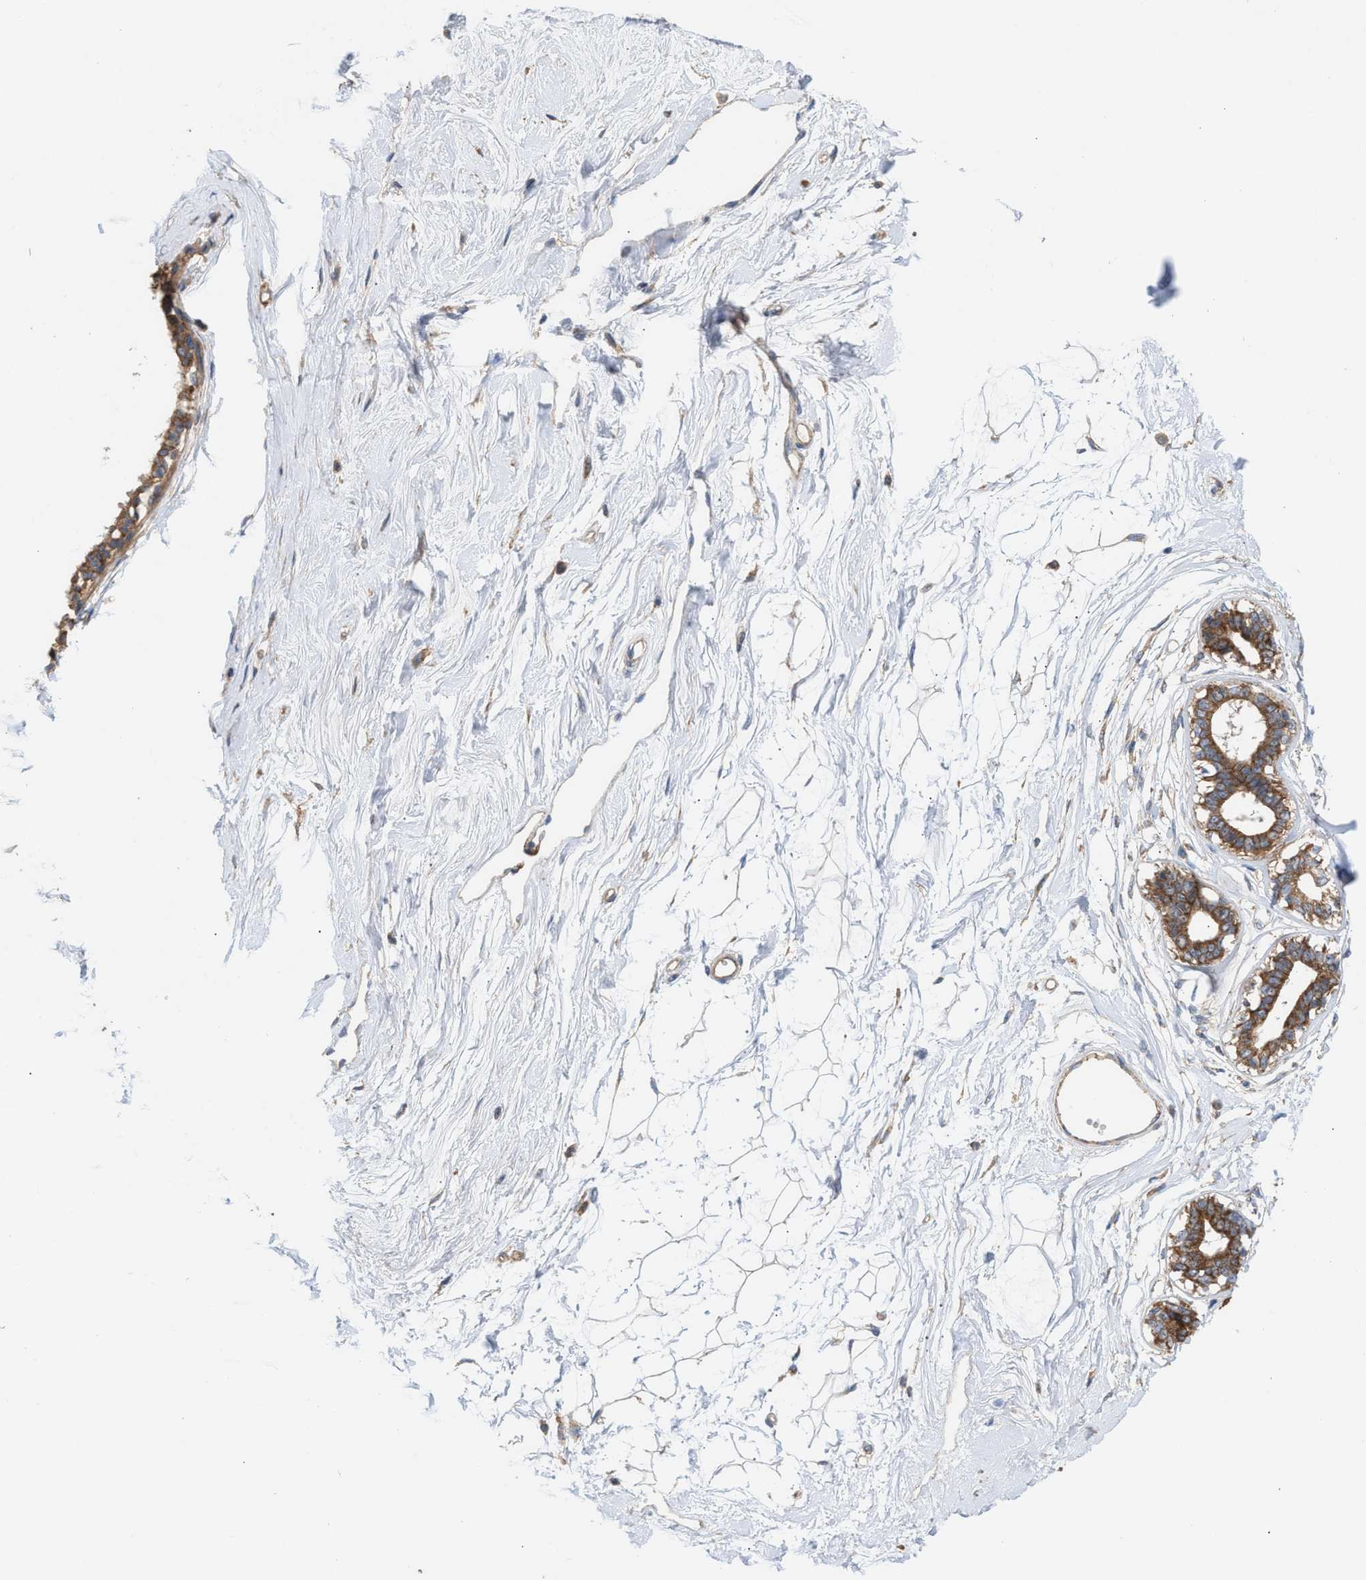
{"staining": {"intensity": "negative", "quantity": "none", "location": "none"}, "tissue": "breast", "cell_type": "Adipocytes", "image_type": "normal", "snomed": [{"axis": "morphology", "description": "Normal tissue, NOS"}, {"axis": "topography", "description": "Breast"}], "caption": "Immunohistochemical staining of normal human breast demonstrates no significant positivity in adipocytes.", "gene": "OXSM", "patient": {"sex": "female", "age": 45}}